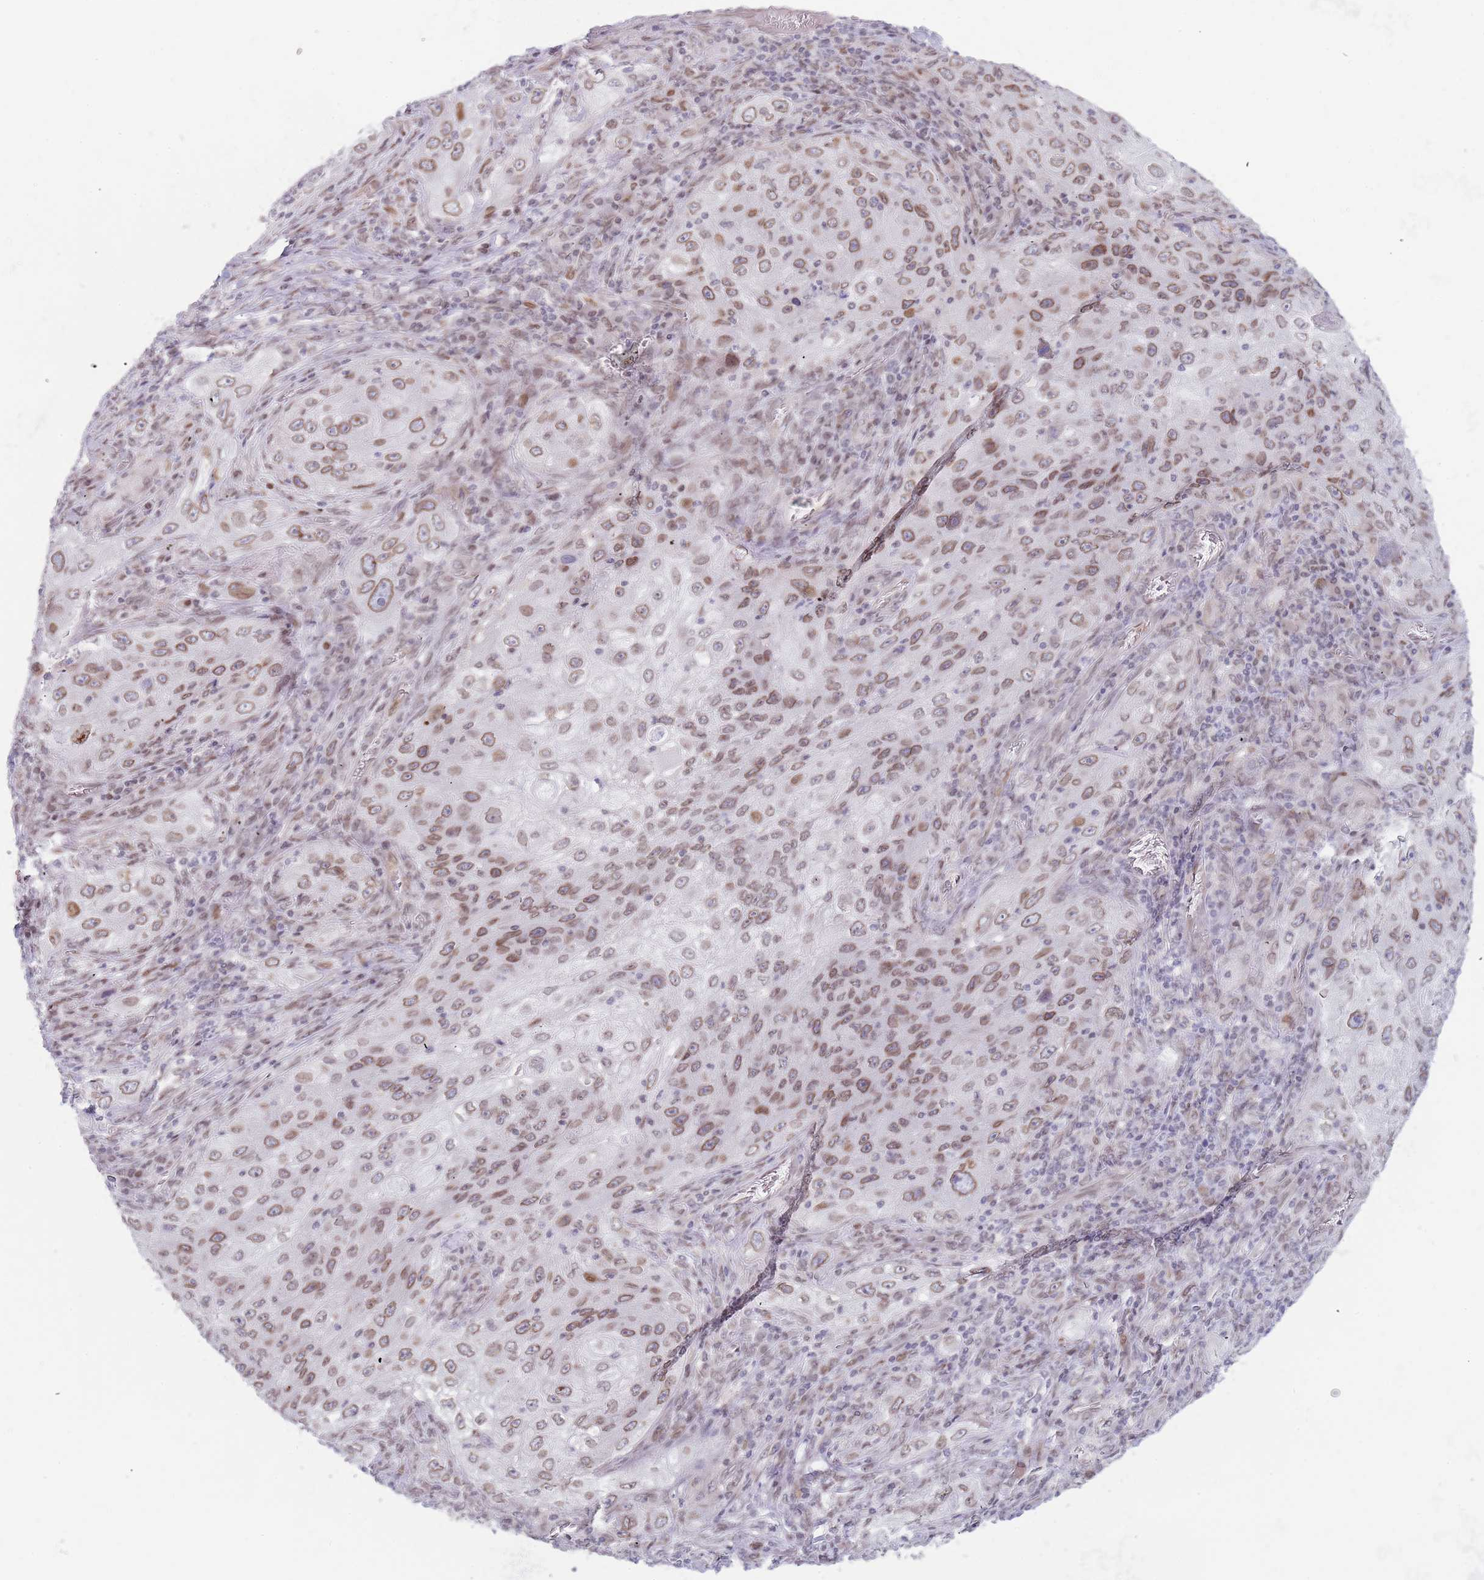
{"staining": {"intensity": "moderate", "quantity": ">75%", "location": "cytoplasmic/membranous,nuclear"}, "tissue": "lung cancer", "cell_type": "Tumor cells", "image_type": "cancer", "snomed": [{"axis": "morphology", "description": "Squamous cell carcinoma, NOS"}, {"axis": "topography", "description": "Lung"}], "caption": "Tumor cells display medium levels of moderate cytoplasmic/membranous and nuclear staining in approximately >75% of cells in human squamous cell carcinoma (lung).", "gene": "KLHDC2", "patient": {"sex": "female", "age": 69}}